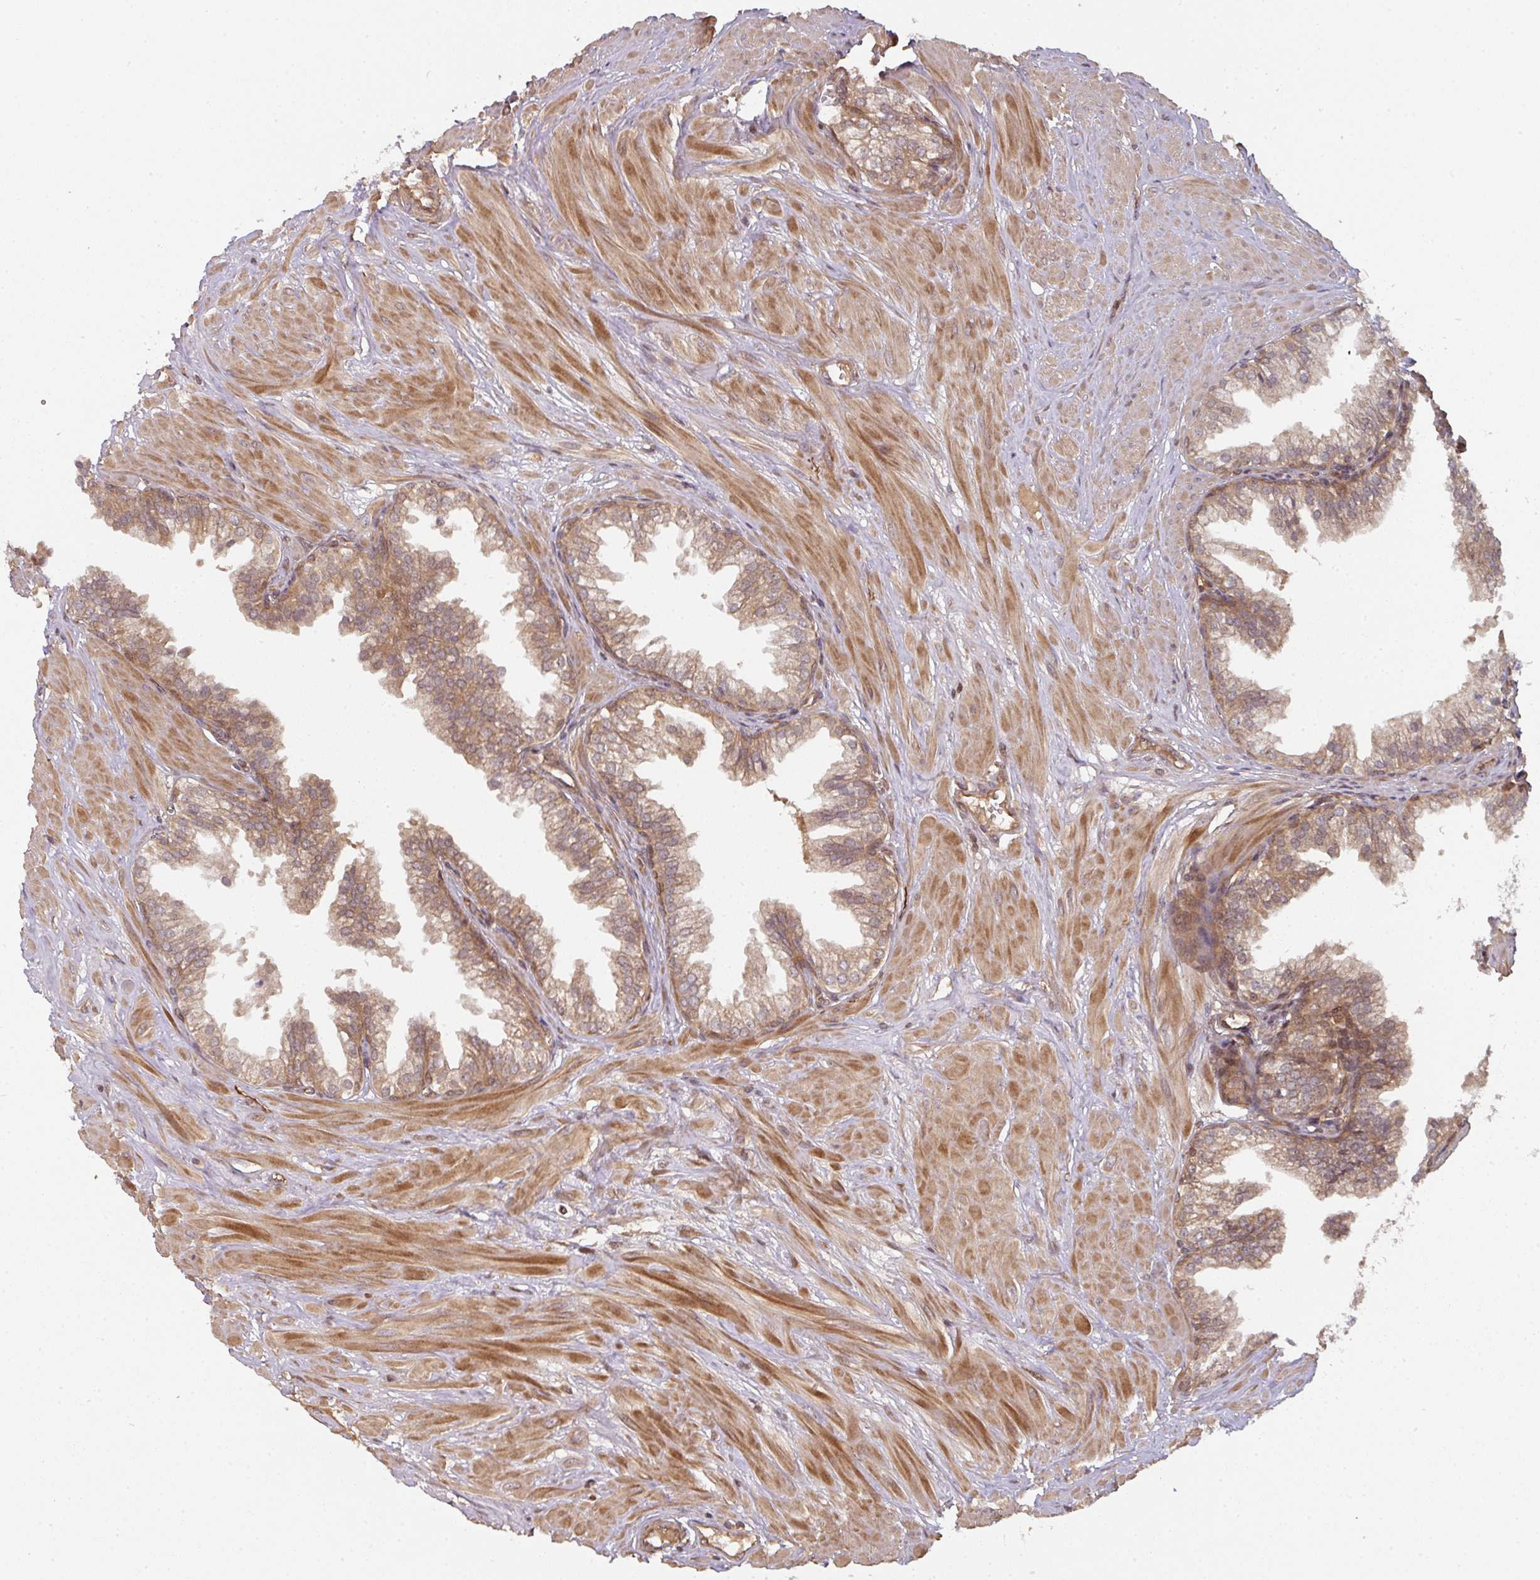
{"staining": {"intensity": "moderate", "quantity": ">75%", "location": "cytoplasmic/membranous"}, "tissue": "prostate", "cell_type": "Glandular cells", "image_type": "normal", "snomed": [{"axis": "morphology", "description": "Normal tissue, NOS"}, {"axis": "topography", "description": "Prostate"}, {"axis": "topography", "description": "Peripheral nerve tissue"}], "caption": "Moderate cytoplasmic/membranous positivity for a protein is identified in about >75% of glandular cells of normal prostate using immunohistochemistry.", "gene": "EIF4EBP2", "patient": {"sex": "male", "age": 55}}